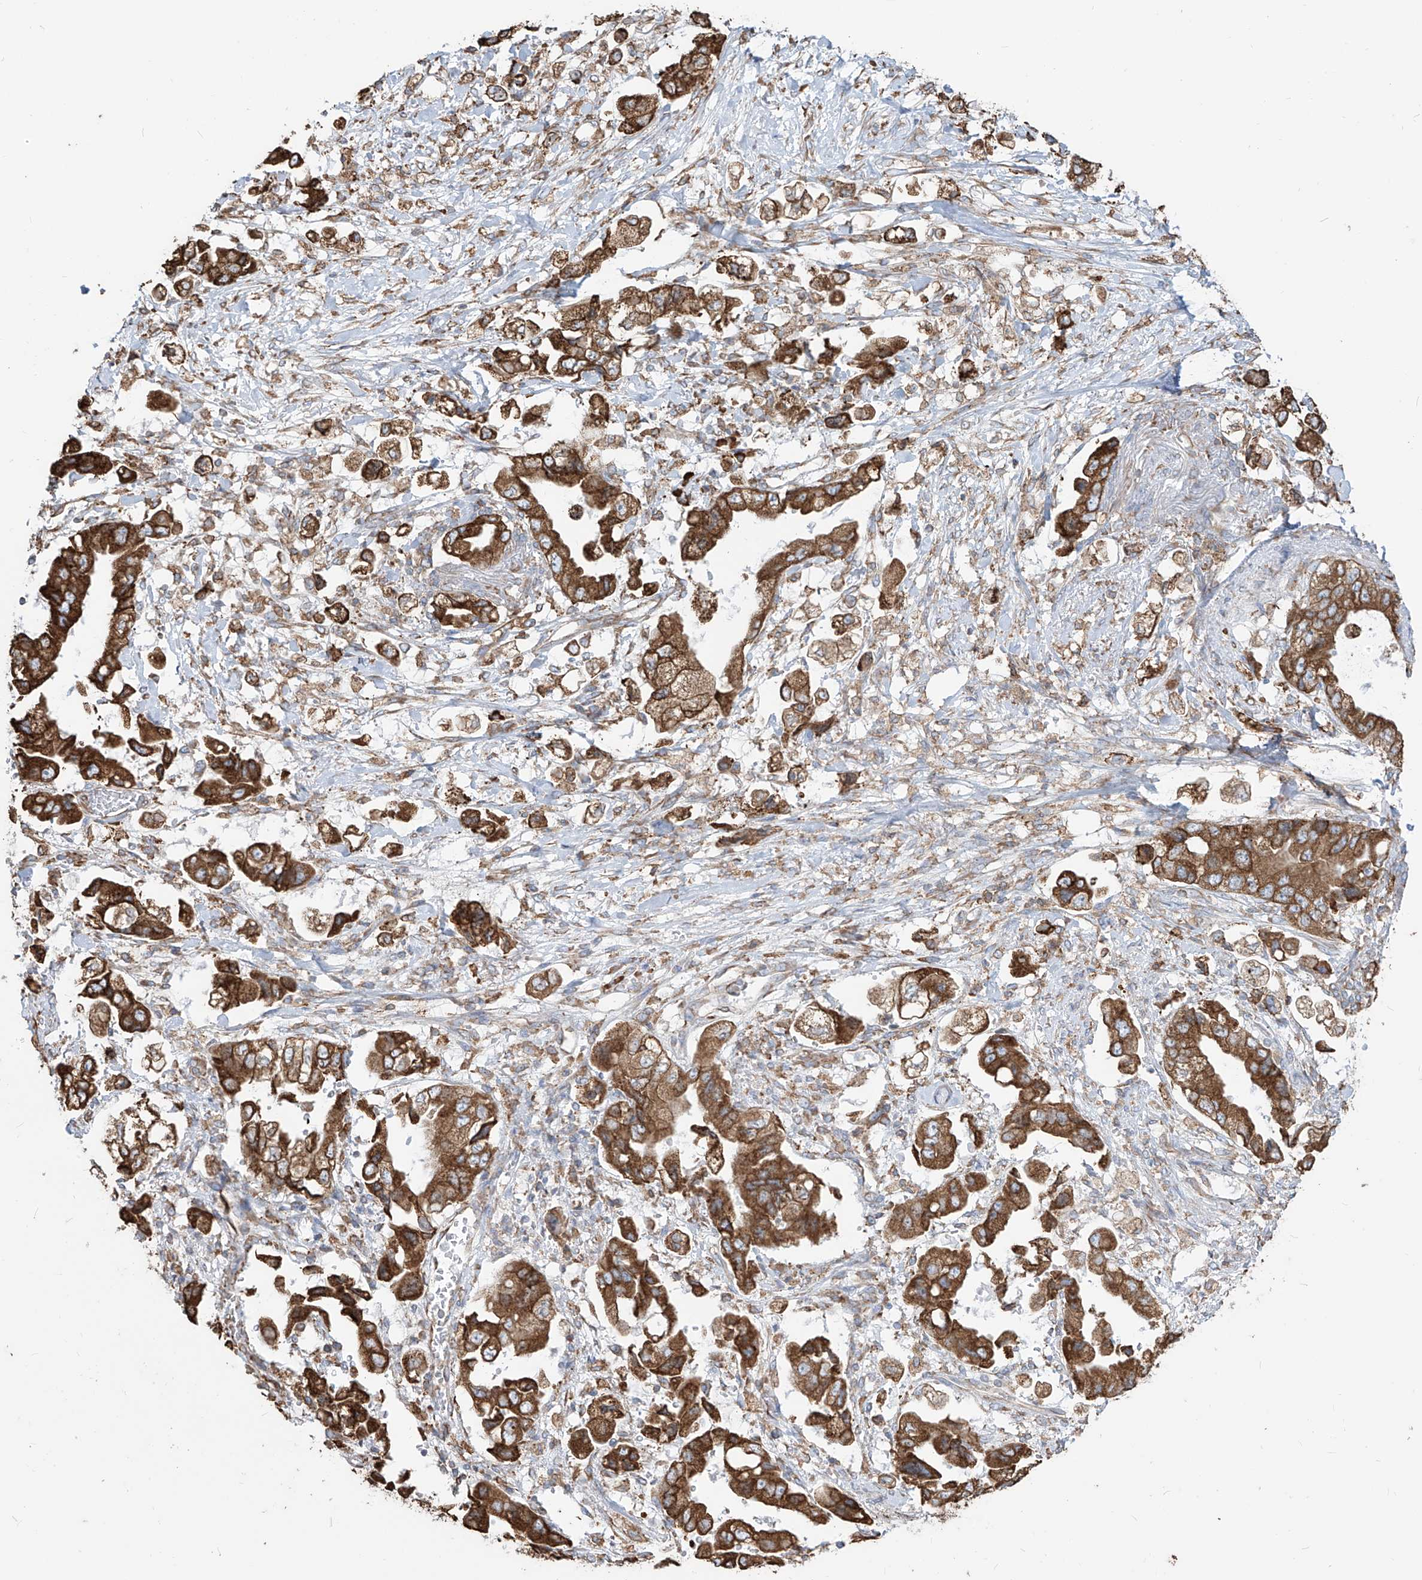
{"staining": {"intensity": "strong", "quantity": ">75%", "location": "cytoplasmic/membranous"}, "tissue": "stomach cancer", "cell_type": "Tumor cells", "image_type": "cancer", "snomed": [{"axis": "morphology", "description": "Adenocarcinoma, NOS"}, {"axis": "topography", "description": "Stomach"}], "caption": "There is high levels of strong cytoplasmic/membranous expression in tumor cells of stomach cancer, as demonstrated by immunohistochemical staining (brown color).", "gene": "PDIA6", "patient": {"sex": "male", "age": 62}}